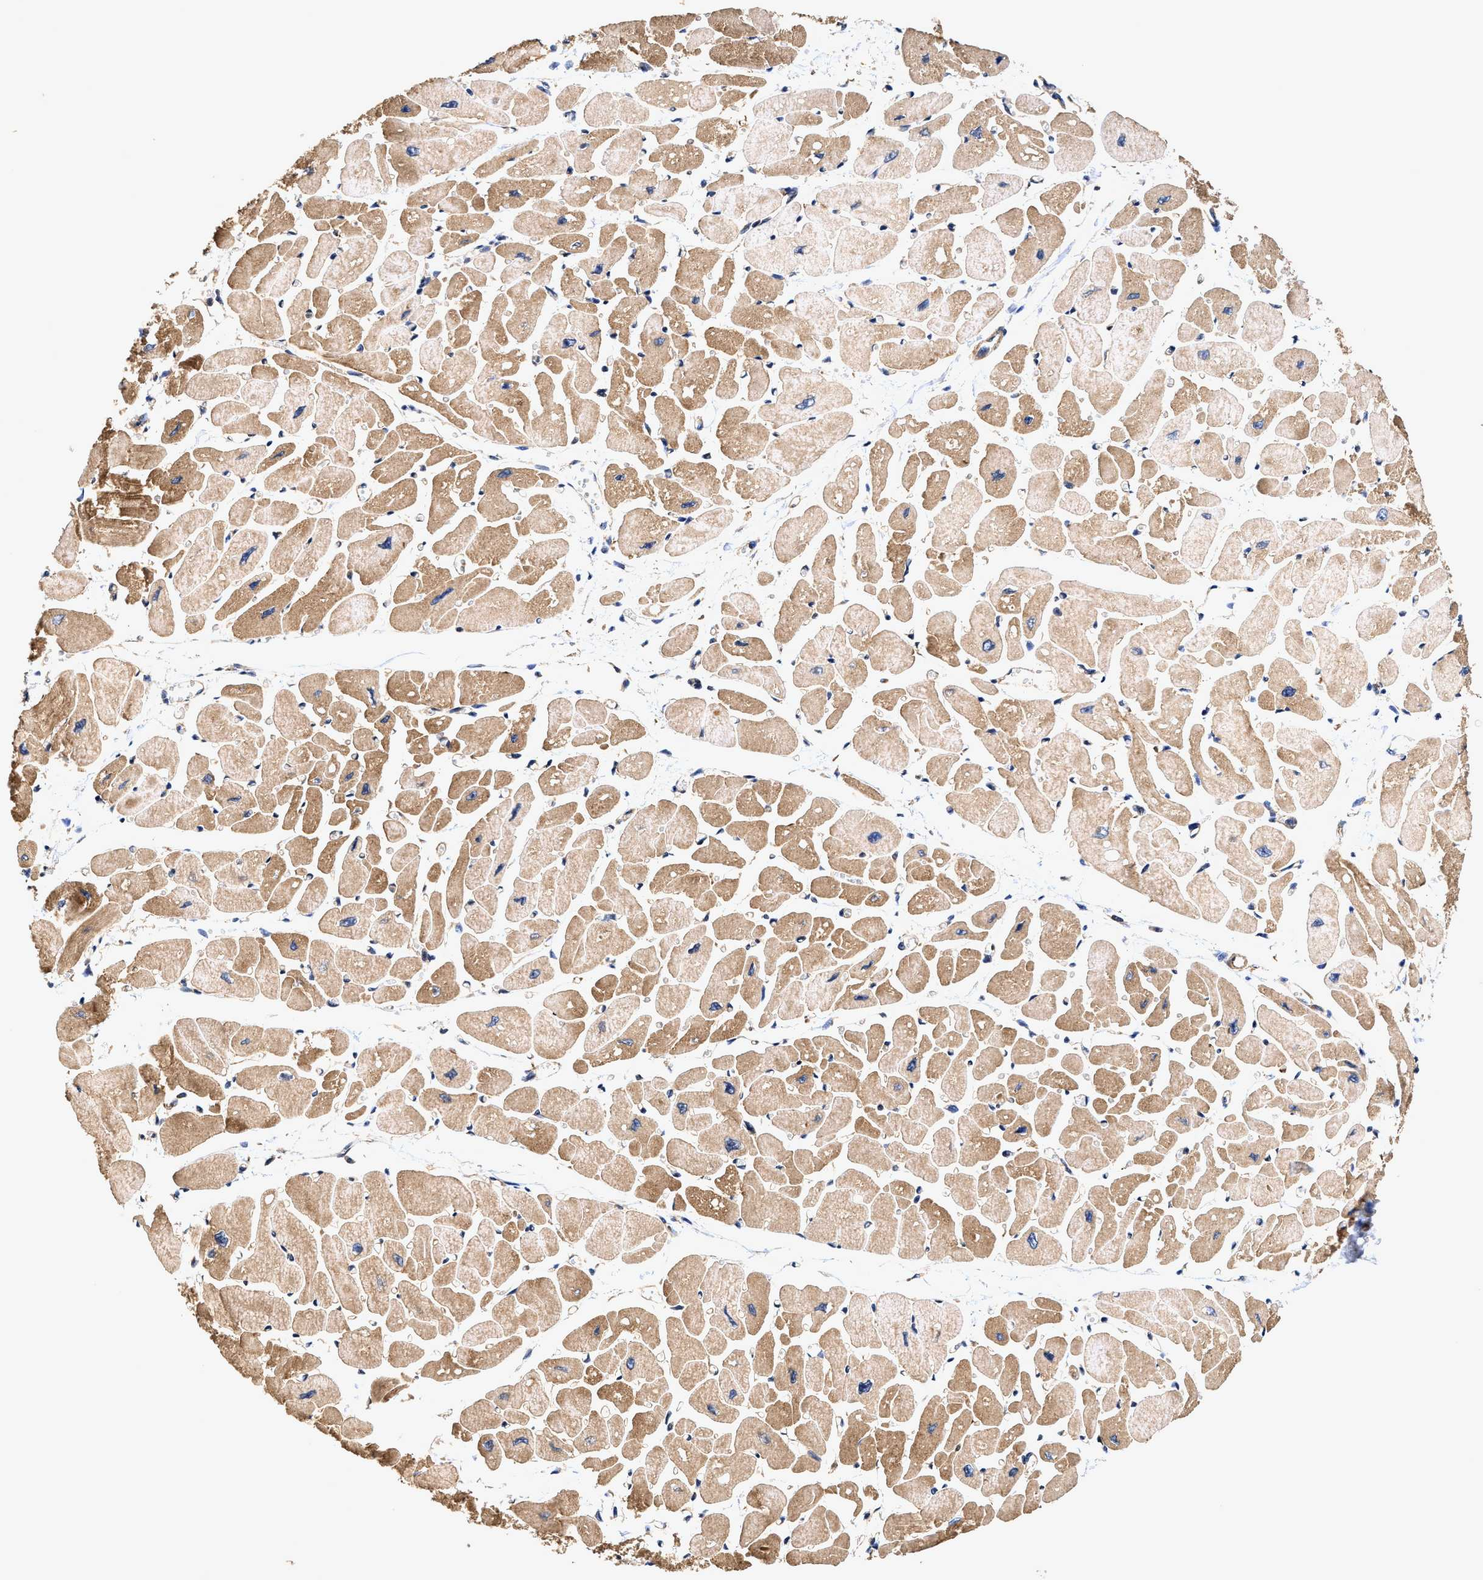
{"staining": {"intensity": "moderate", "quantity": ">75%", "location": "cytoplasmic/membranous"}, "tissue": "heart muscle", "cell_type": "Cardiomyocytes", "image_type": "normal", "snomed": [{"axis": "morphology", "description": "Normal tissue, NOS"}, {"axis": "topography", "description": "Heart"}], "caption": "Immunohistochemistry histopathology image of unremarkable heart muscle: heart muscle stained using immunohistochemistry (IHC) displays medium levels of moderate protein expression localized specifically in the cytoplasmic/membranous of cardiomyocytes, appearing as a cytoplasmic/membranous brown color.", "gene": "EFNA4", "patient": {"sex": "female", "age": 54}}